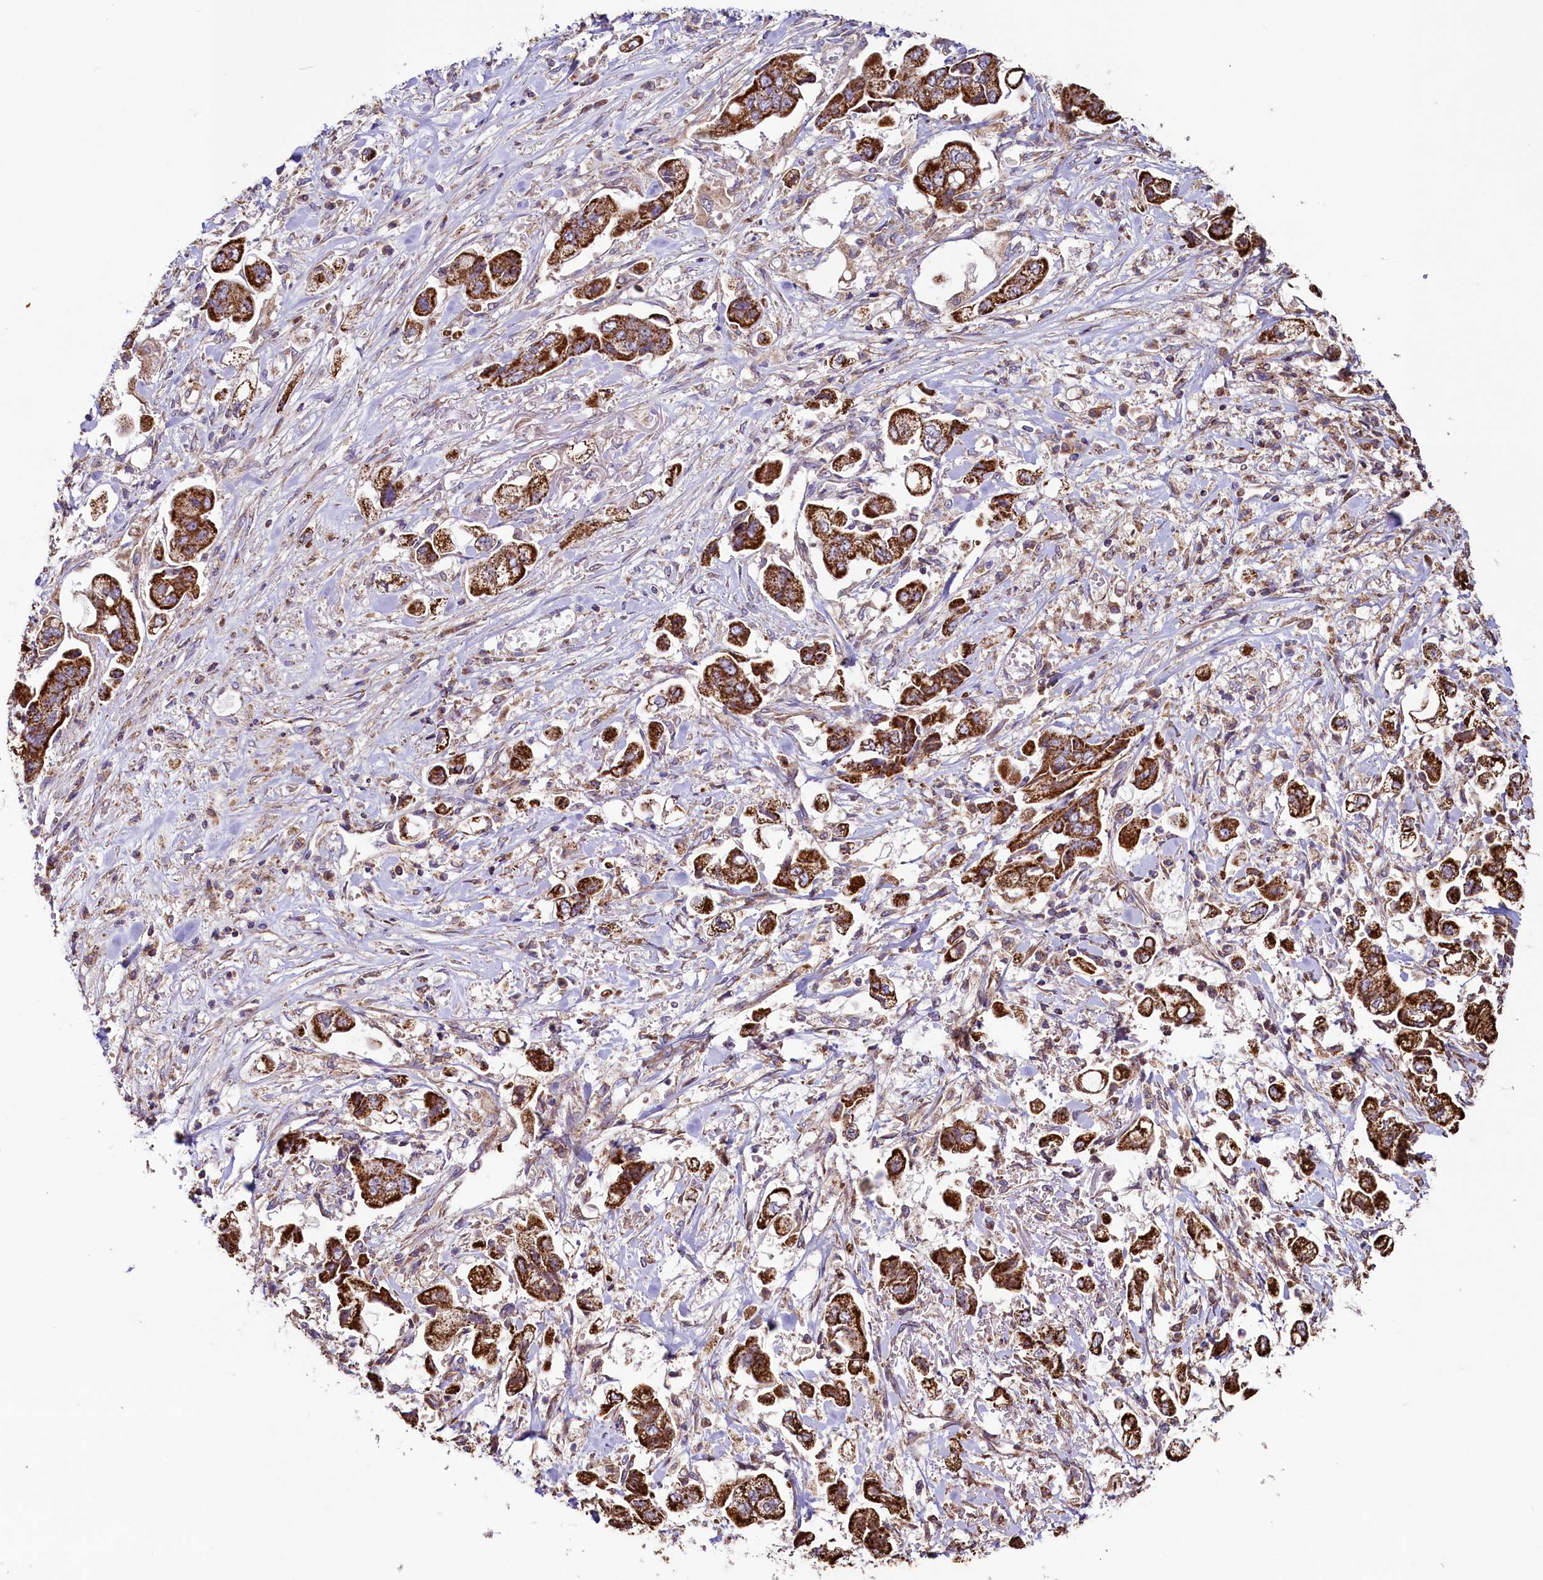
{"staining": {"intensity": "strong", "quantity": ">75%", "location": "cytoplasmic/membranous"}, "tissue": "stomach cancer", "cell_type": "Tumor cells", "image_type": "cancer", "snomed": [{"axis": "morphology", "description": "Adenocarcinoma, NOS"}, {"axis": "topography", "description": "Stomach"}], "caption": "There is high levels of strong cytoplasmic/membranous positivity in tumor cells of stomach cancer (adenocarcinoma), as demonstrated by immunohistochemical staining (brown color).", "gene": "STARD5", "patient": {"sex": "male", "age": 62}}